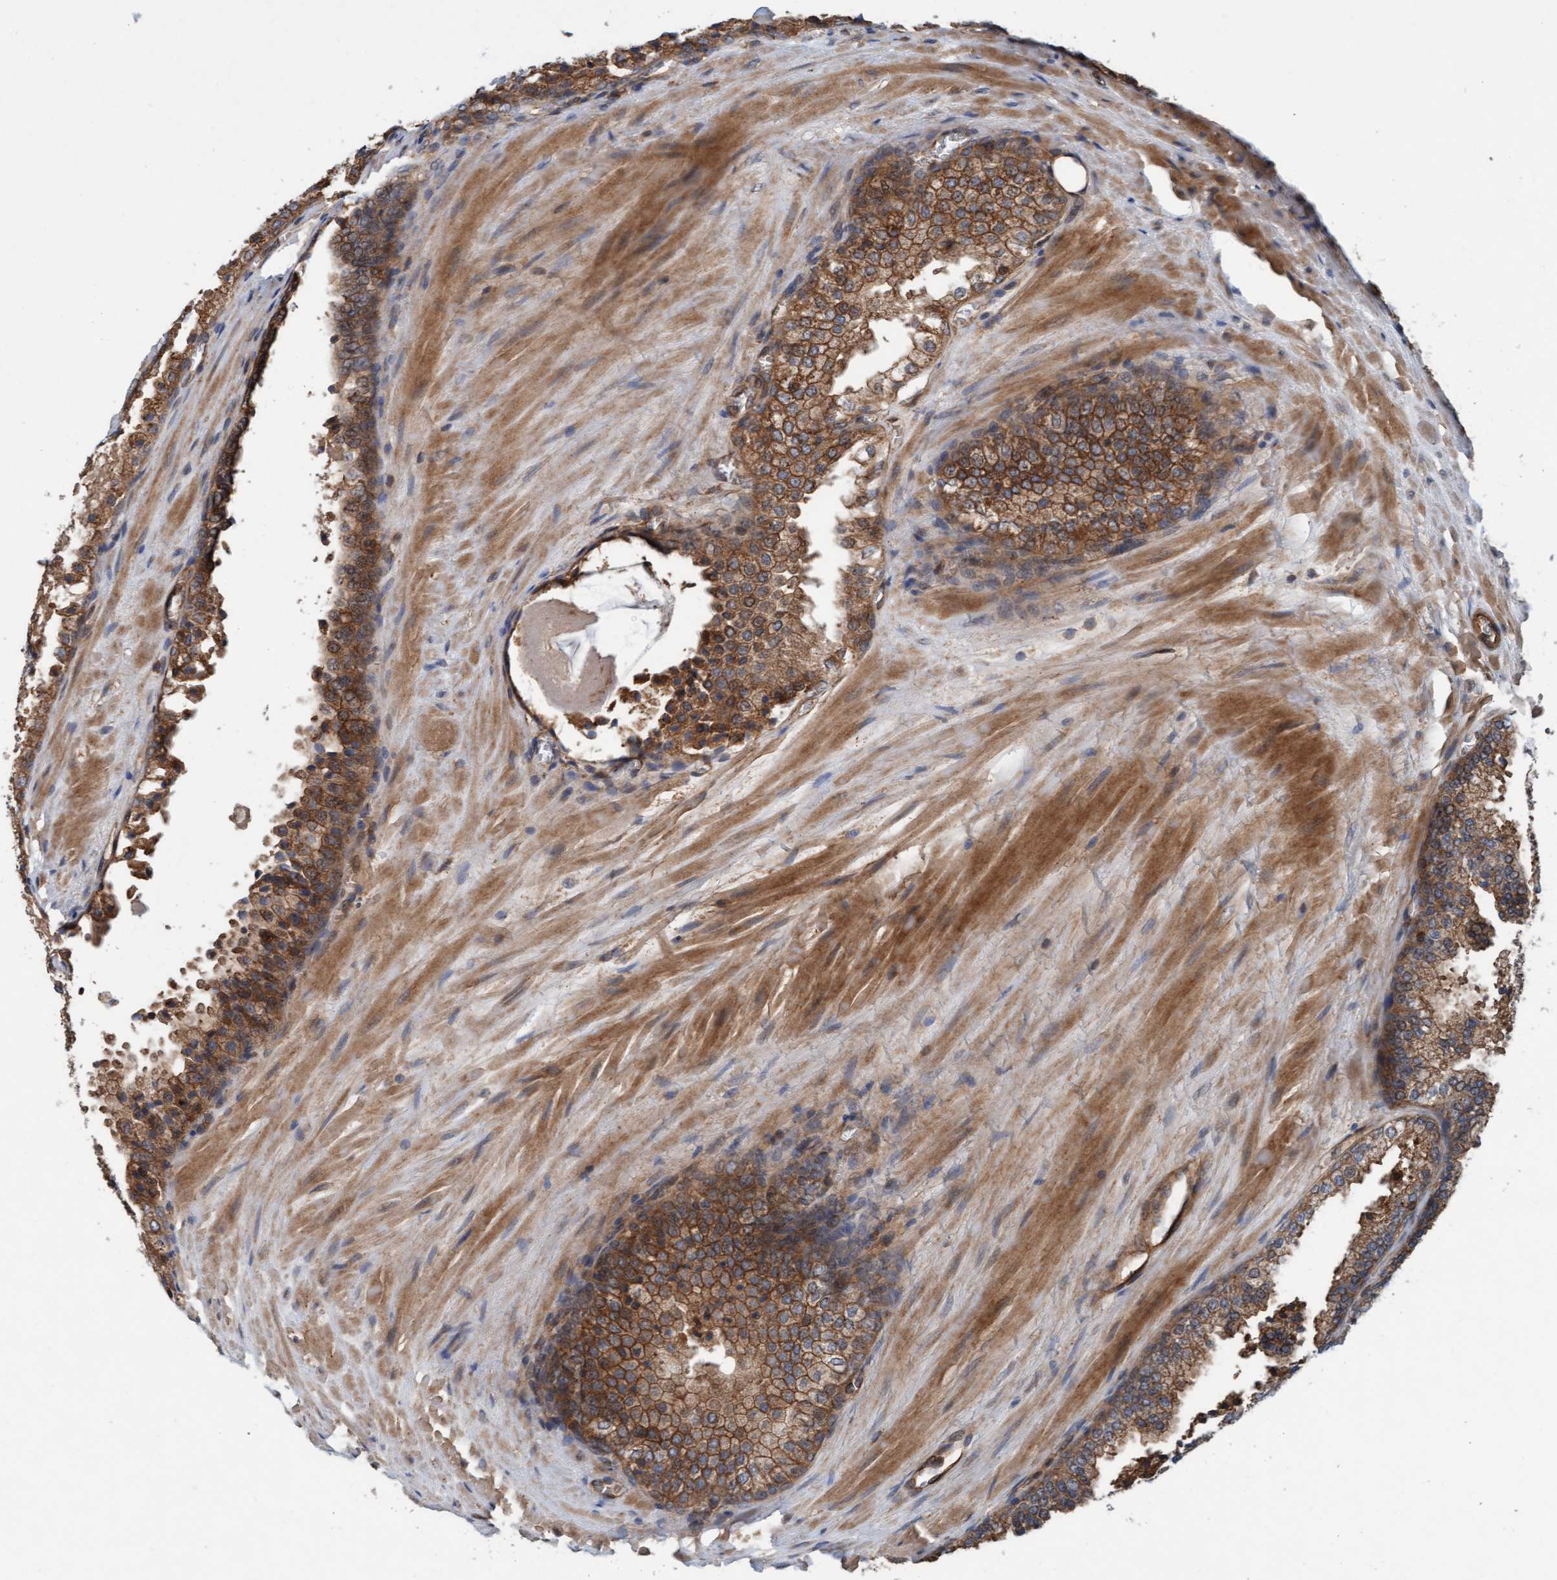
{"staining": {"intensity": "moderate", "quantity": ">75%", "location": "cytoplasmic/membranous"}, "tissue": "prostate cancer", "cell_type": "Tumor cells", "image_type": "cancer", "snomed": [{"axis": "morphology", "description": "Adenocarcinoma, High grade"}, {"axis": "topography", "description": "Prostate"}], "caption": "This photomicrograph exhibits immunohistochemistry (IHC) staining of prostate cancer (adenocarcinoma (high-grade)), with medium moderate cytoplasmic/membranous positivity in approximately >75% of tumor cells.", "gene": "ERAL1", "patient": {"sex": "male", "age": 65}}